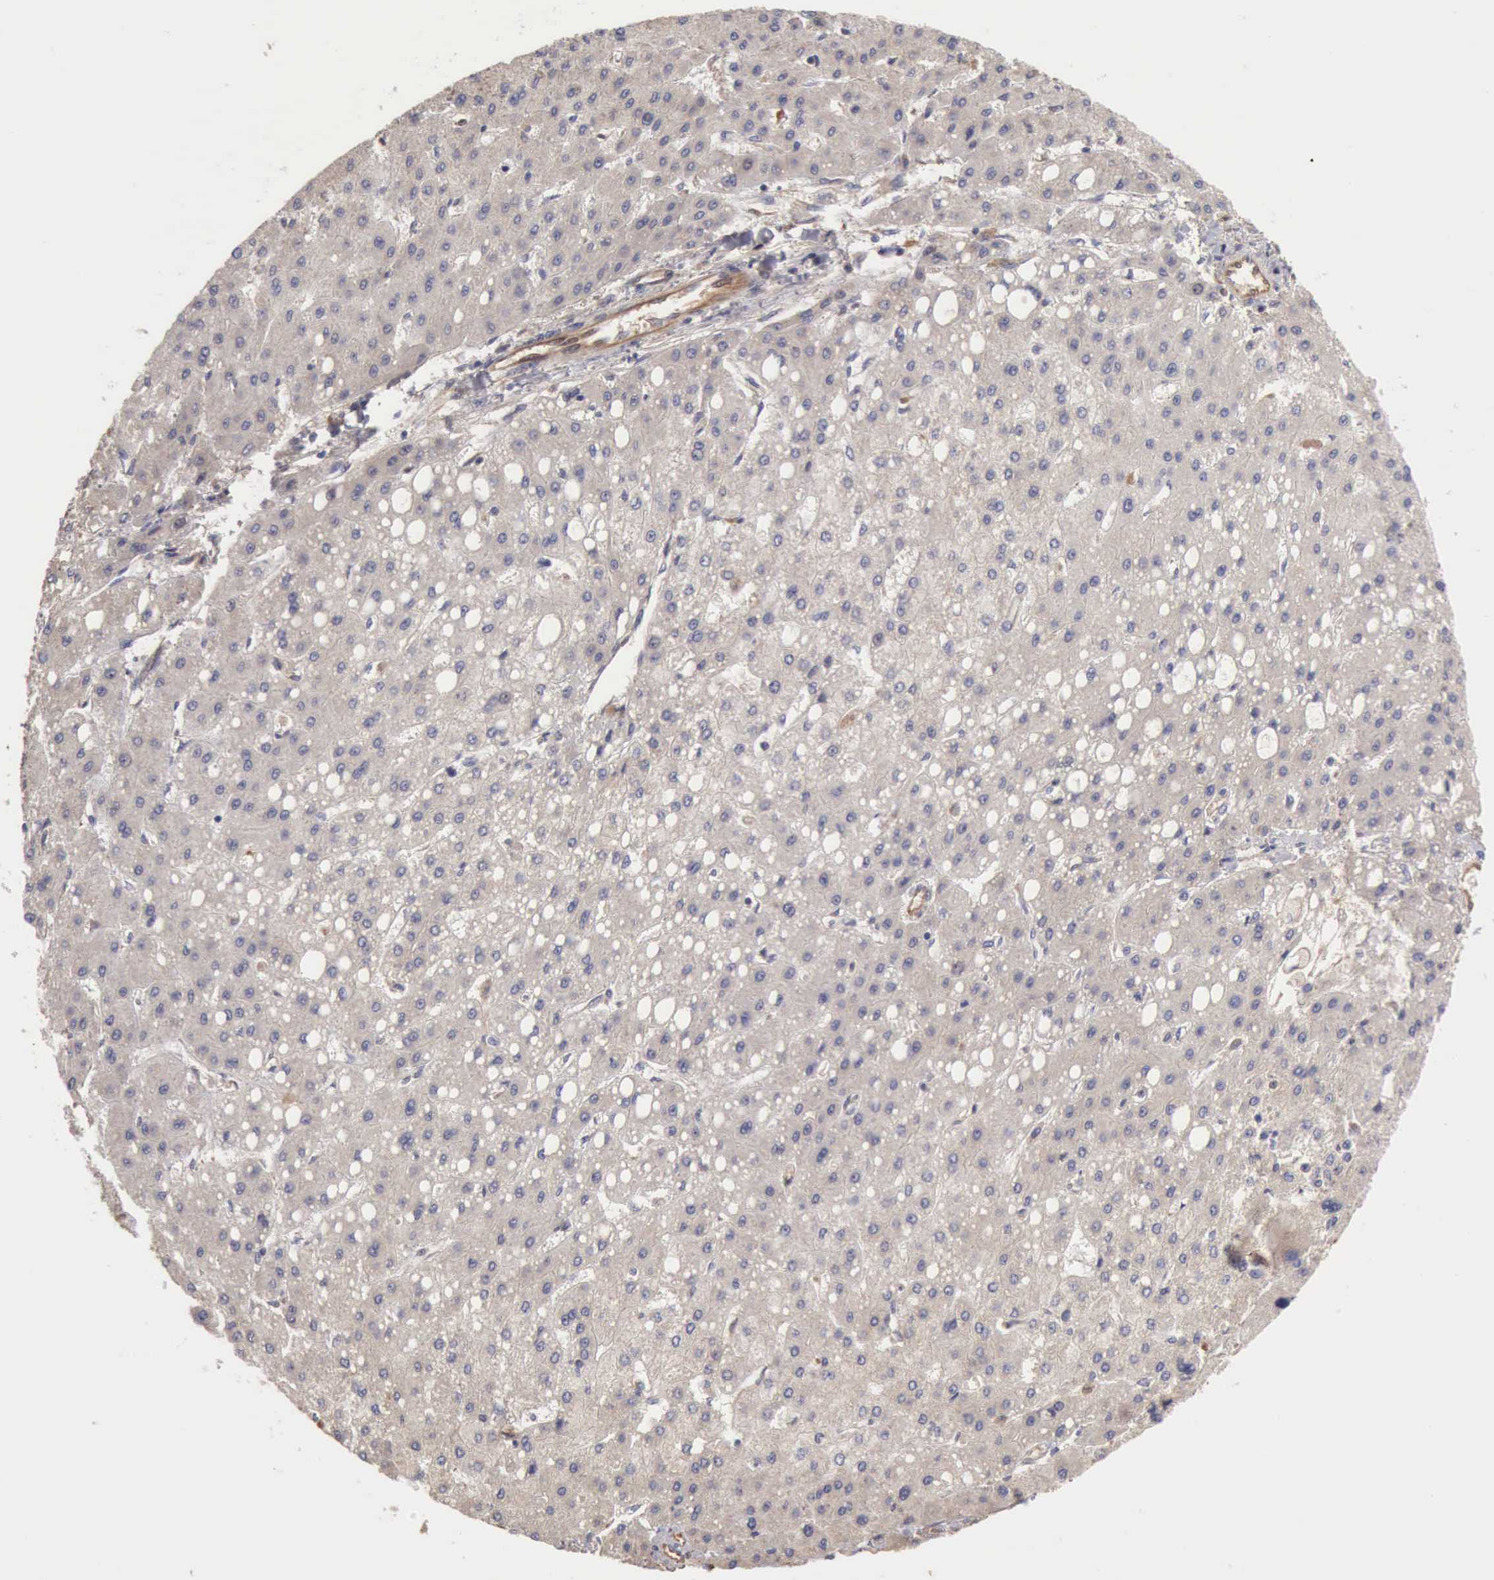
{"staining": {"intensity": "negative", "quantity": "none", "location": "none"}, "tissue": "liver cancer", "cell_type": "Tumor cells", "image_type": "cancer", "snomed": [{"axis": "morphology", "description": "Carcinoma, Hepatocellular, NOS"}, {"axis": "topography", "description": "Liver"}], "caption": "High power microscopy photomicrograph of an immunohistochemistry histopathology image of liver cancer, revealing no significant expression in tumor cells.", "gene": "BMX", "patient": {"sex": "female", "age": 52}}